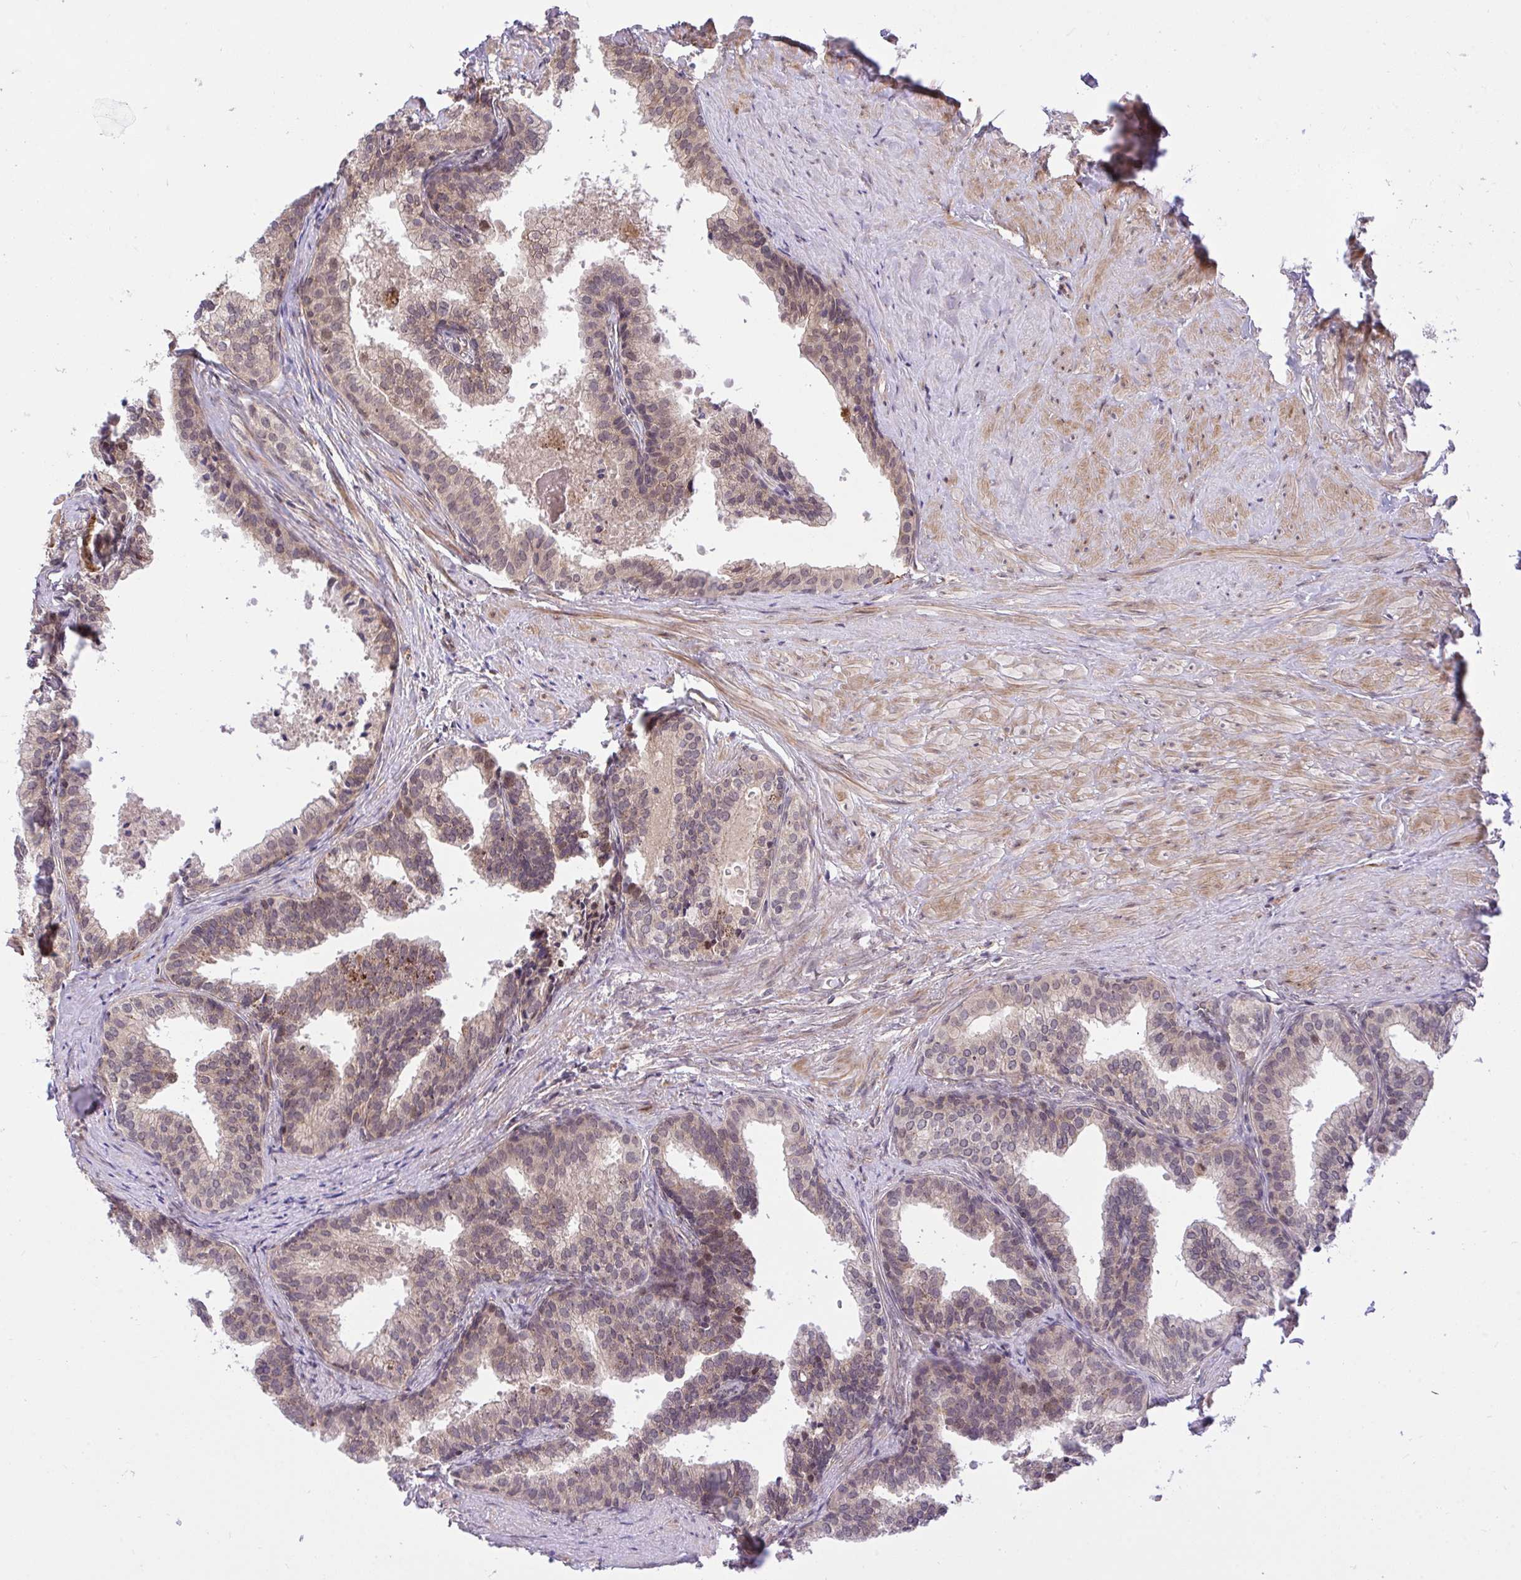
{"staining": {"intensity": "moderate", "quantity": "25%-75%", "location": "cytoplasmic/membranous"}, "tissue": "prostate", "cell_type": "Glandular cells", "image_type": "normal", "snomed": [{"axis": "morphology", "description": "Normal tissue, NOS"}, {"axis": "topography", "description": "Prostate"}, {"axis": "topography", "description": "Peripheral nerve tissue"}], "caption": "Prostate stained for a protein reveals moderate cytoplasmic/membranous positivity in glandular cells. Using DAB (3,3'-diaminobenzidine) (brown) and hematoxylin (blue) stains, captured at high magnification using brightfield microscopy.", "gene": "ERI1", "patient": {"sex": "male", "age": 55}}